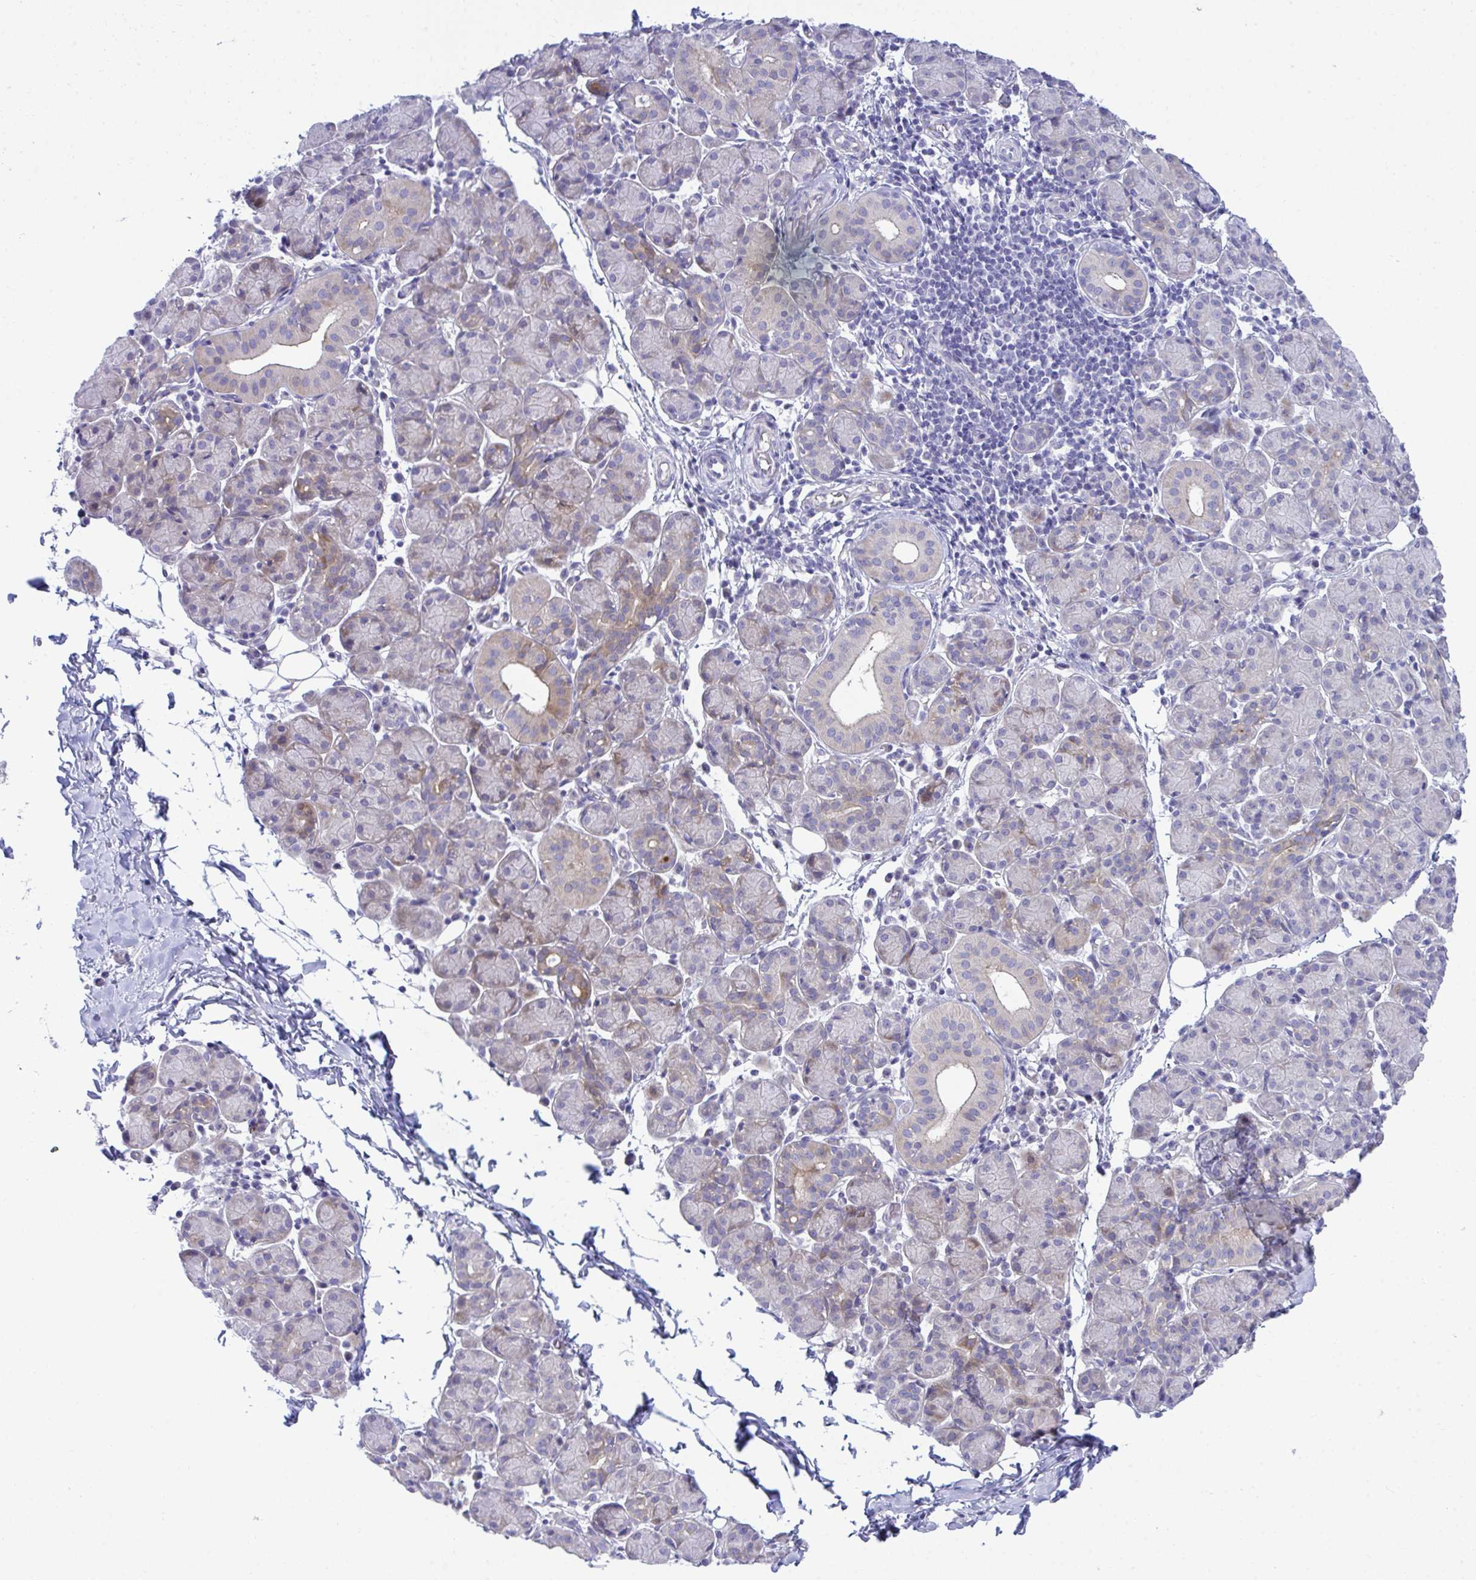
{"staining": {"intensity": "weak", "quantity": "<25%", "location": "cytoplasmic/membranous"}, "tissue": "salivary gland", "cell_type": "Glandular cells", "image_type": "normal", "snomed": [{"axis": "morphology", "description": "Normal tissue, NOS"}, {"axis": "morphology", "description": "Inflammation, NOS"}, {"axis": "topography", "description": "Lymph node"}, {"axis": "topography", "description": "Salivary gland"}], "caption": "IHC micrograph of normal salivary gland: salivary gland stained with DAB shows no significant protein positivity in glandular cells.", "gene": "MED9", "patient": {"sex": "male", "age": 3}}